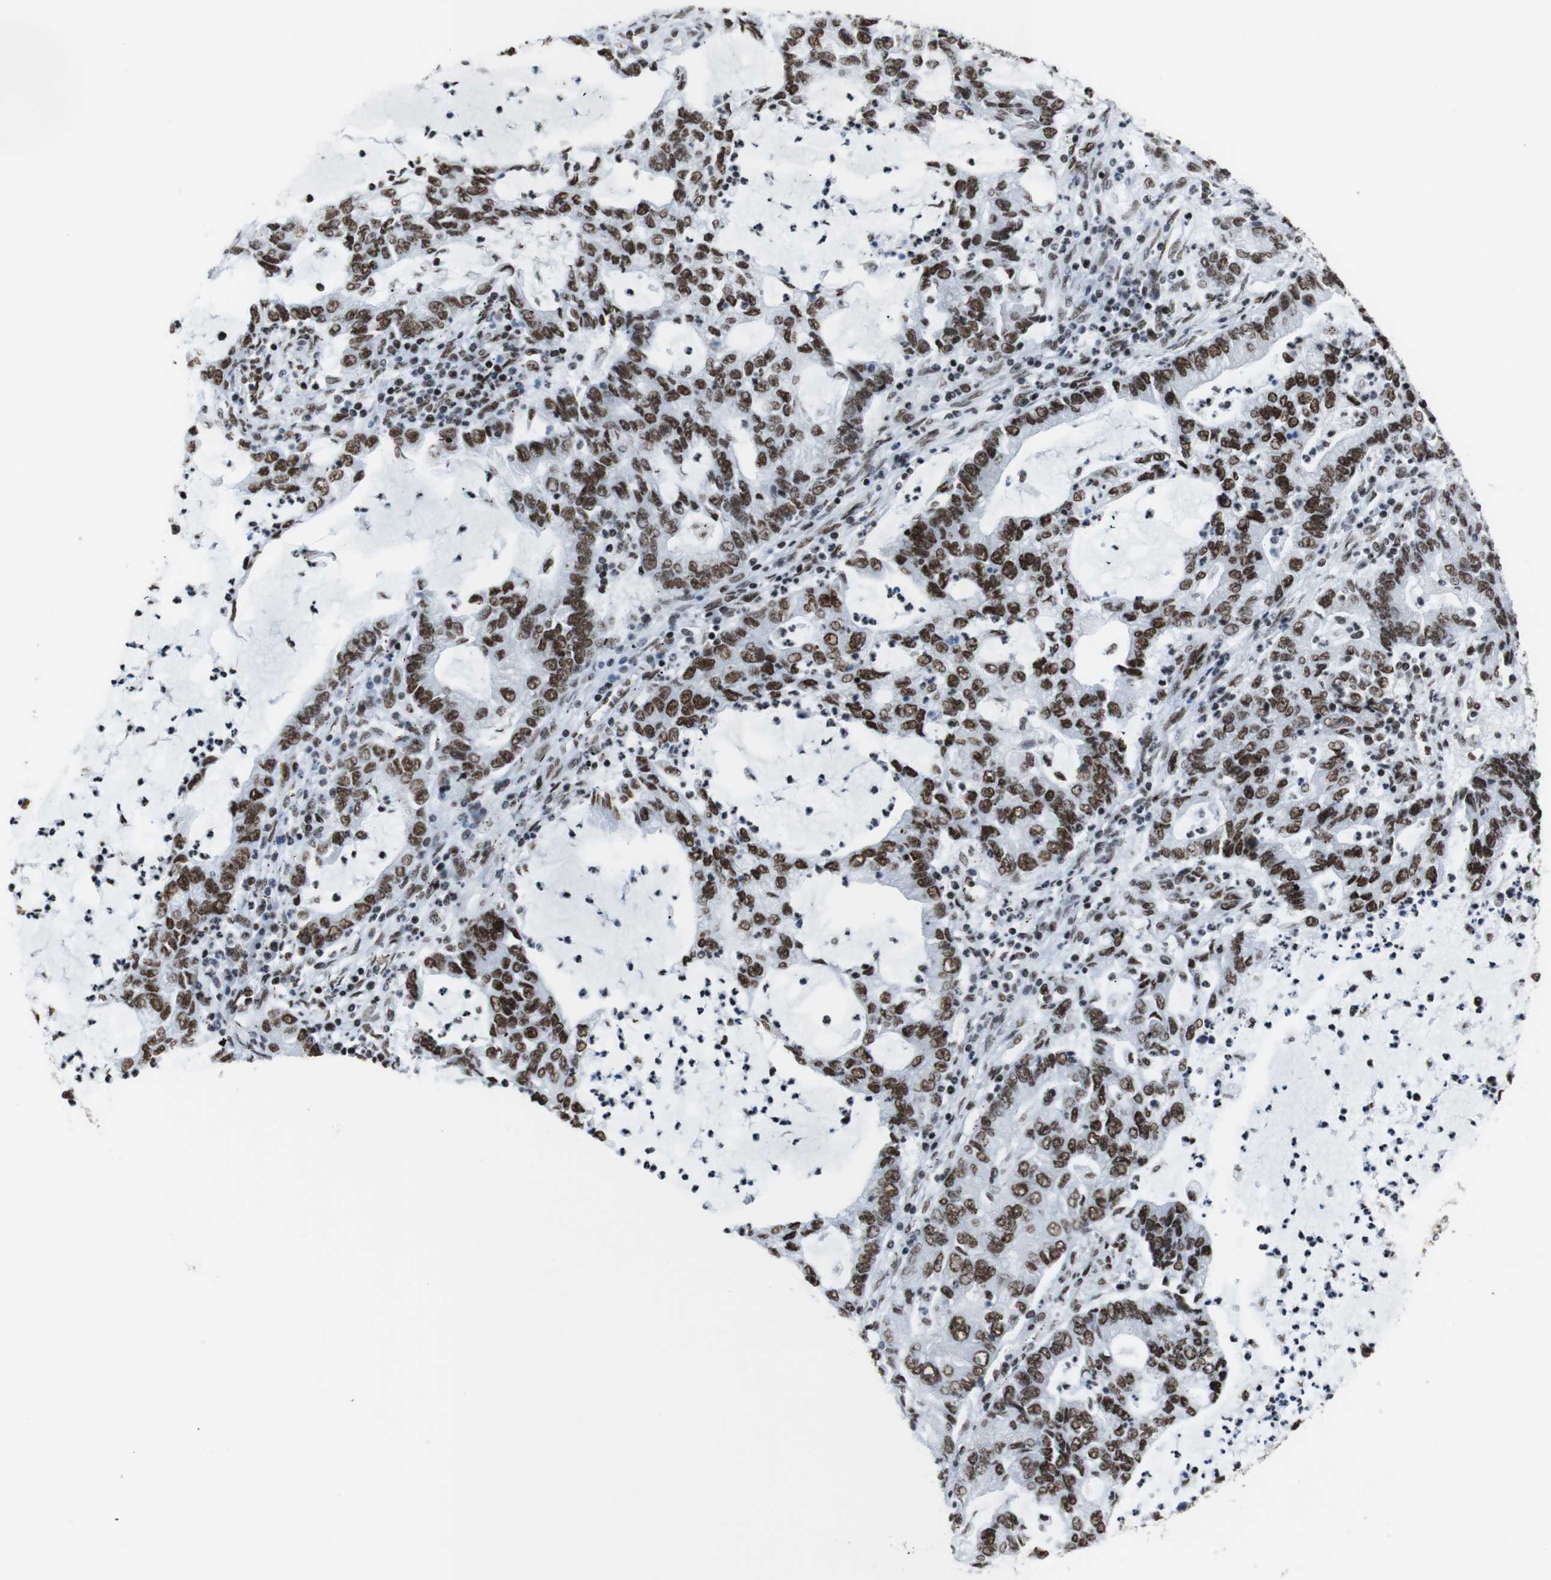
{"staining": {"intensity": "strong", "quantity": ">75%", "location": "nuclear"}, "tissue": "lung cancer", "cell_type": "Tumor cells", "image_type": "cancer", "snomed": [{"axis": "morphology", "description": "Adenocarcinoma, NOS"}, {"axis": "topography", "description": "Lung"}], "caption": "Immunohistochemical staining of lung cancer (adenocarcinoma) displays high levels of strong nuclear protein expression in about >75% of tumor cells.", "gene": "ROMO1", "patient": {"sex": "female", "age": 51}}